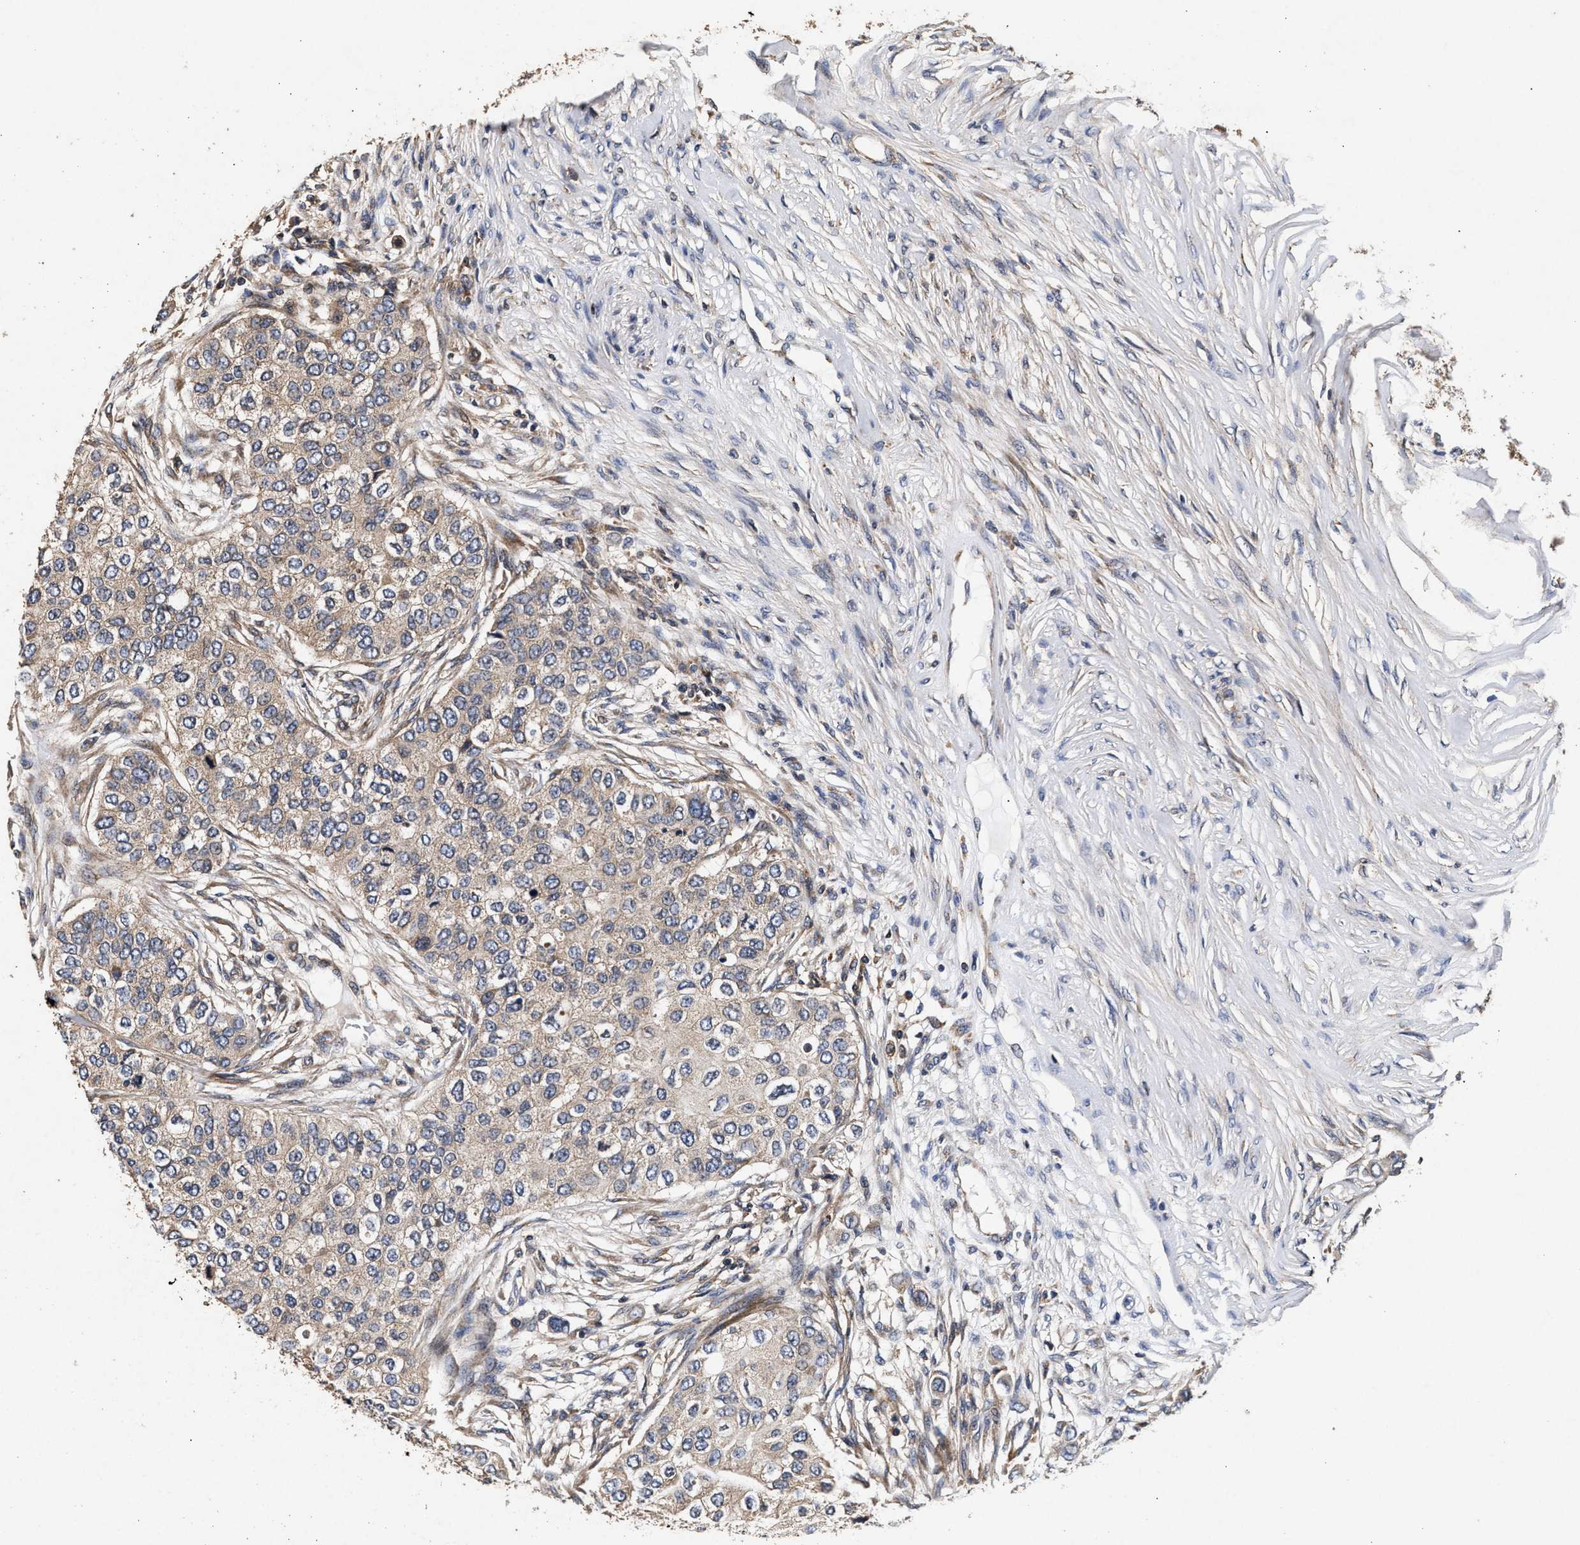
{"staining": {"intensity": "weak", "quantity": "<25%", "location": "cytoplasmic/membranous"}, "tissue": "breast cancer", "cell_type": "Tumor cells", "image_type": "cancer", "snomed": [{"axis": "morphology", "description": "Normal tissue, NOS"}, {"axis": "morphology", "description": "Duct carcinoma"}, {"axis": "topography", "description": "Breast"}], "caption": "A high-resolution image shows IHC staining of breast cancer, which displays no significant expression in tumor cells.", "gene": "NFKB2", "patient": {"sex": "female", "age": 49}}